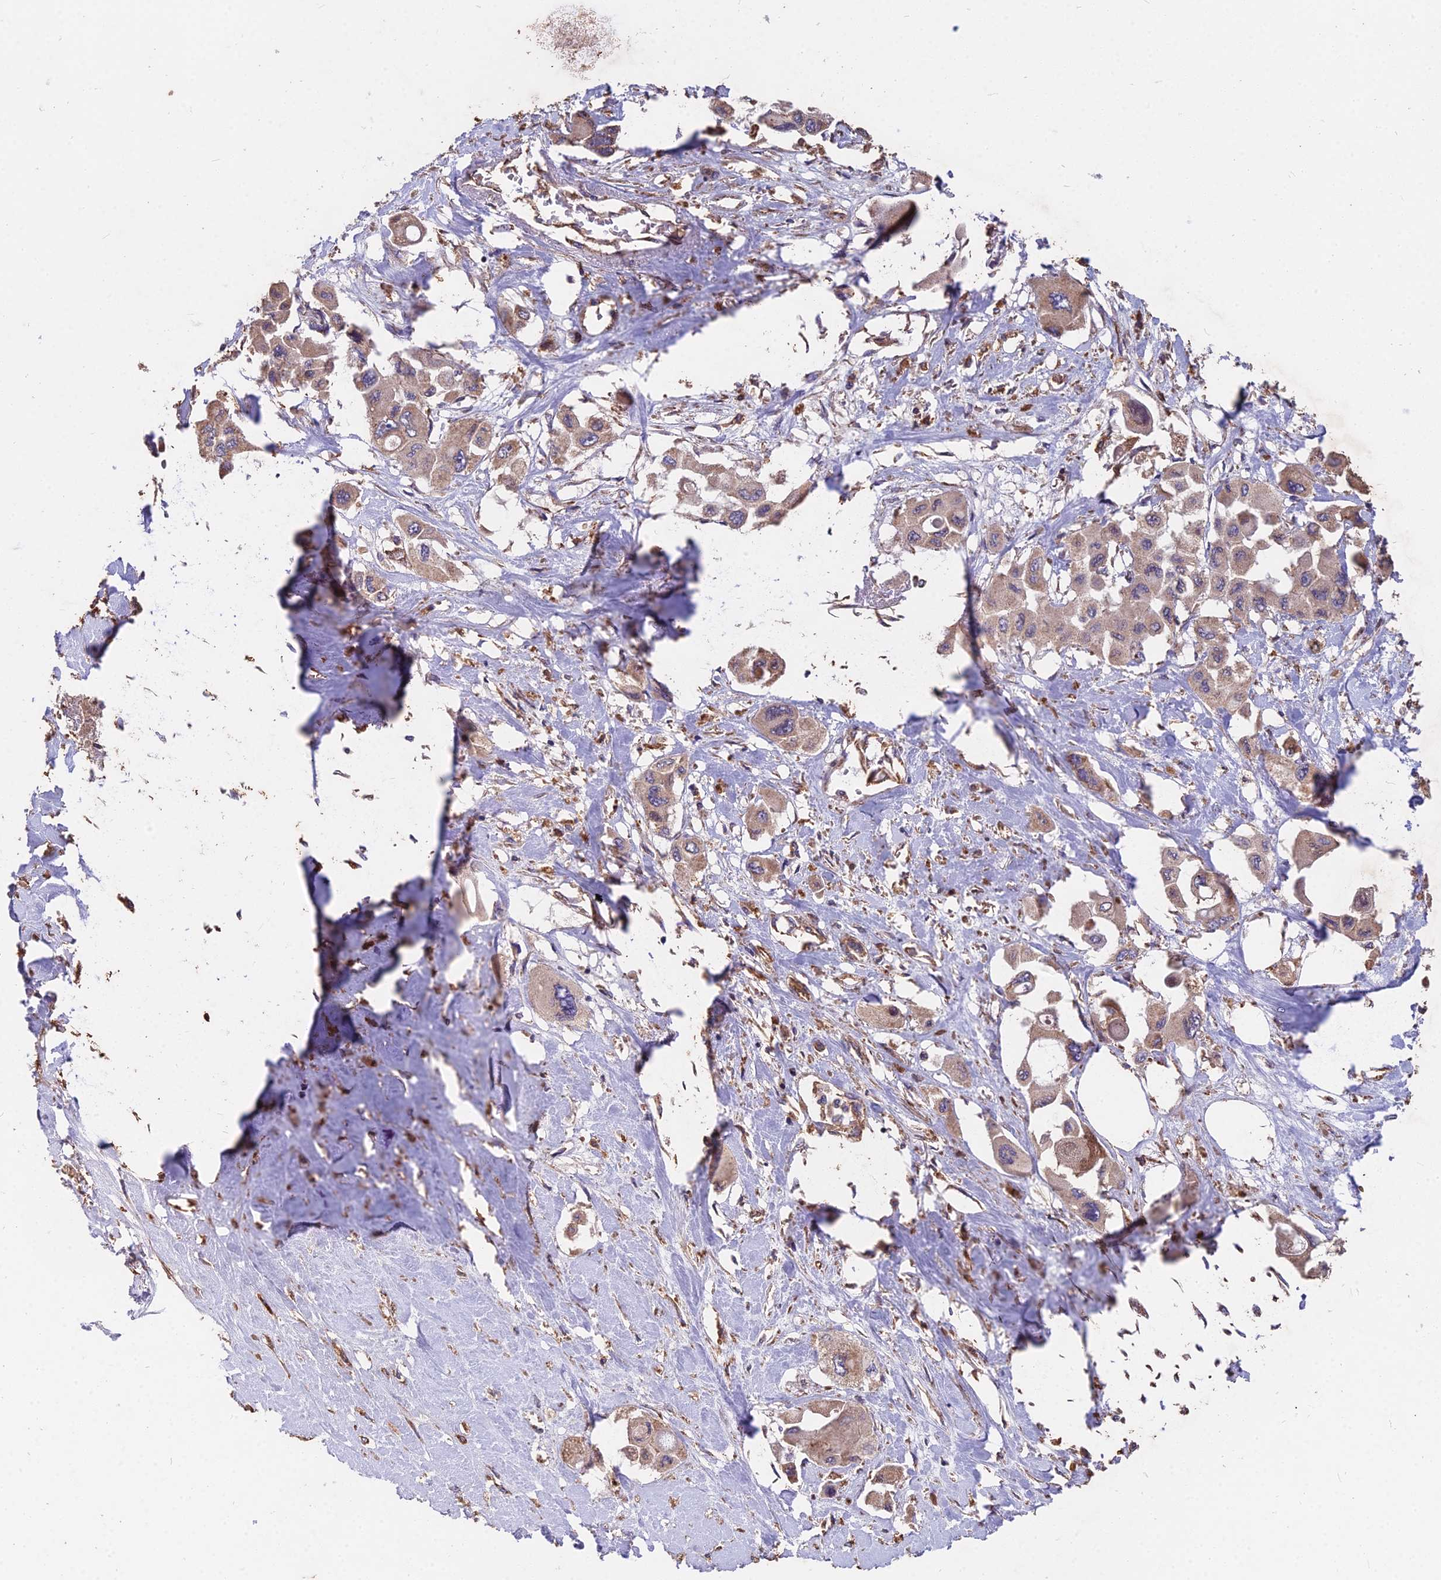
{"staining": {"intensity": "moderate", "quantity": "25%-75%", "location": "cytoplasmic/membranous"}, "tissue": "pancreatic cancer", "cell_type": "Tumor cells", "image_type": "cancer", "snomed": [{"axis": "morphology", "description": "Adenocarcinoma, NOS"}, {"axis": "topography", "description": "Pancreas"}], "caption": "A histopathology image of adenocarcinoma (pancreatic) stained for a protein demonstrates moderate cytoplasmic/membranous brown staining in tumor cells.", "gene": "CEMIP2", "patient": {"sex": "male", "age": 92}}